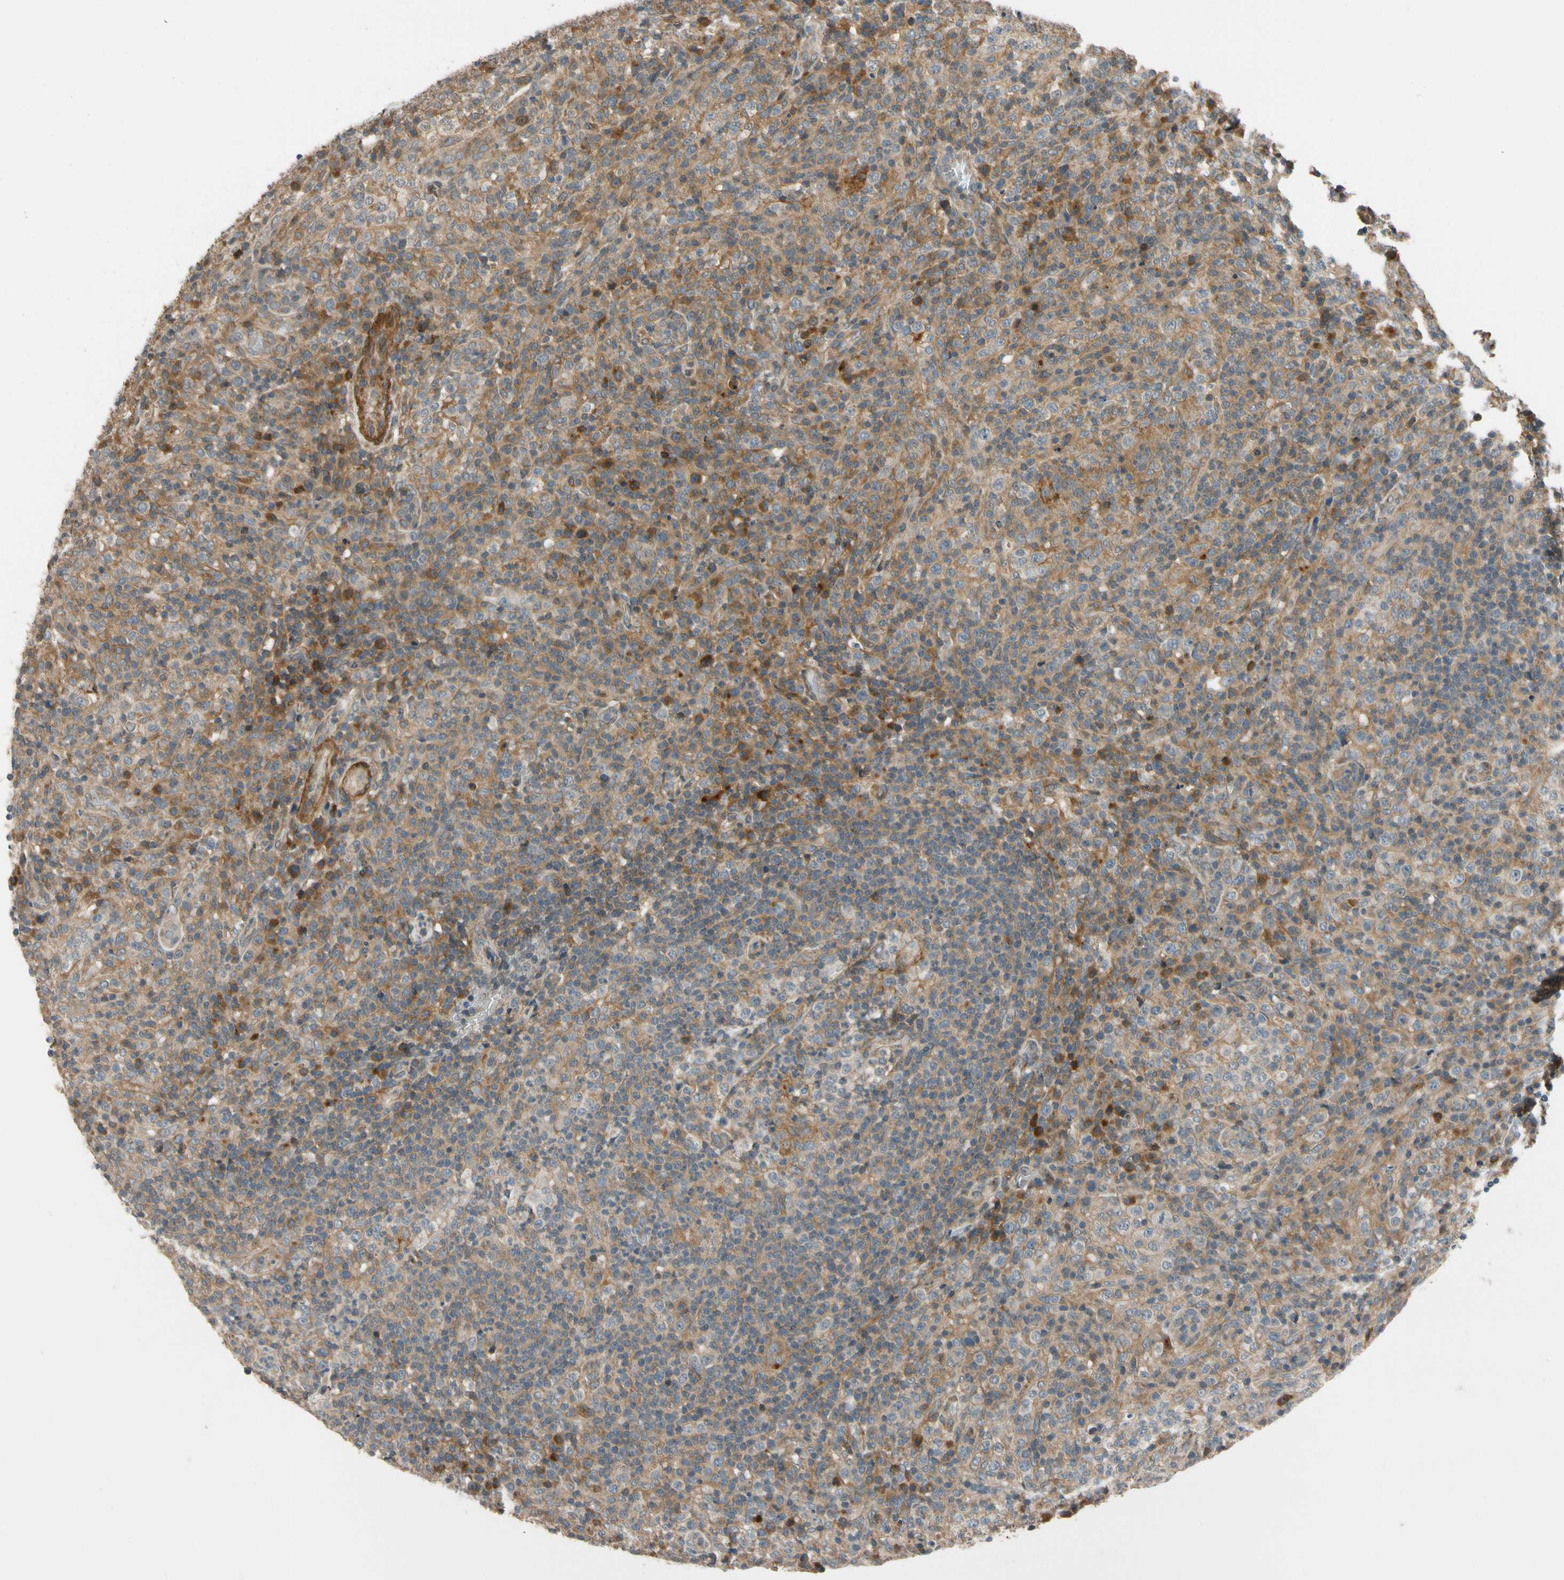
{"staining": {"intensity": "moderate", "quantity": ">75%", "location": "cytoplasmic/membranous"}, "tissue": "lymphoma", "cell_type": "Tumor cells", "image_type": "cancer", "snomed": [{"axis": "morphology", "description": "Malignant lymphoma, non-Hodgkin's type, High grade"}, {"axis": "topography", "description": "Lymph node"}], "caption": "Approximately >75% of tumor cells in human high-grade malignant lymphoma, non-Hodgkin's type reveal moderate cytoplasmic/membranous protein staining as visualized by brown immunohistochemical staining.", "gene": "MST1R", "patient": {"sex": "female", "age": 76}}